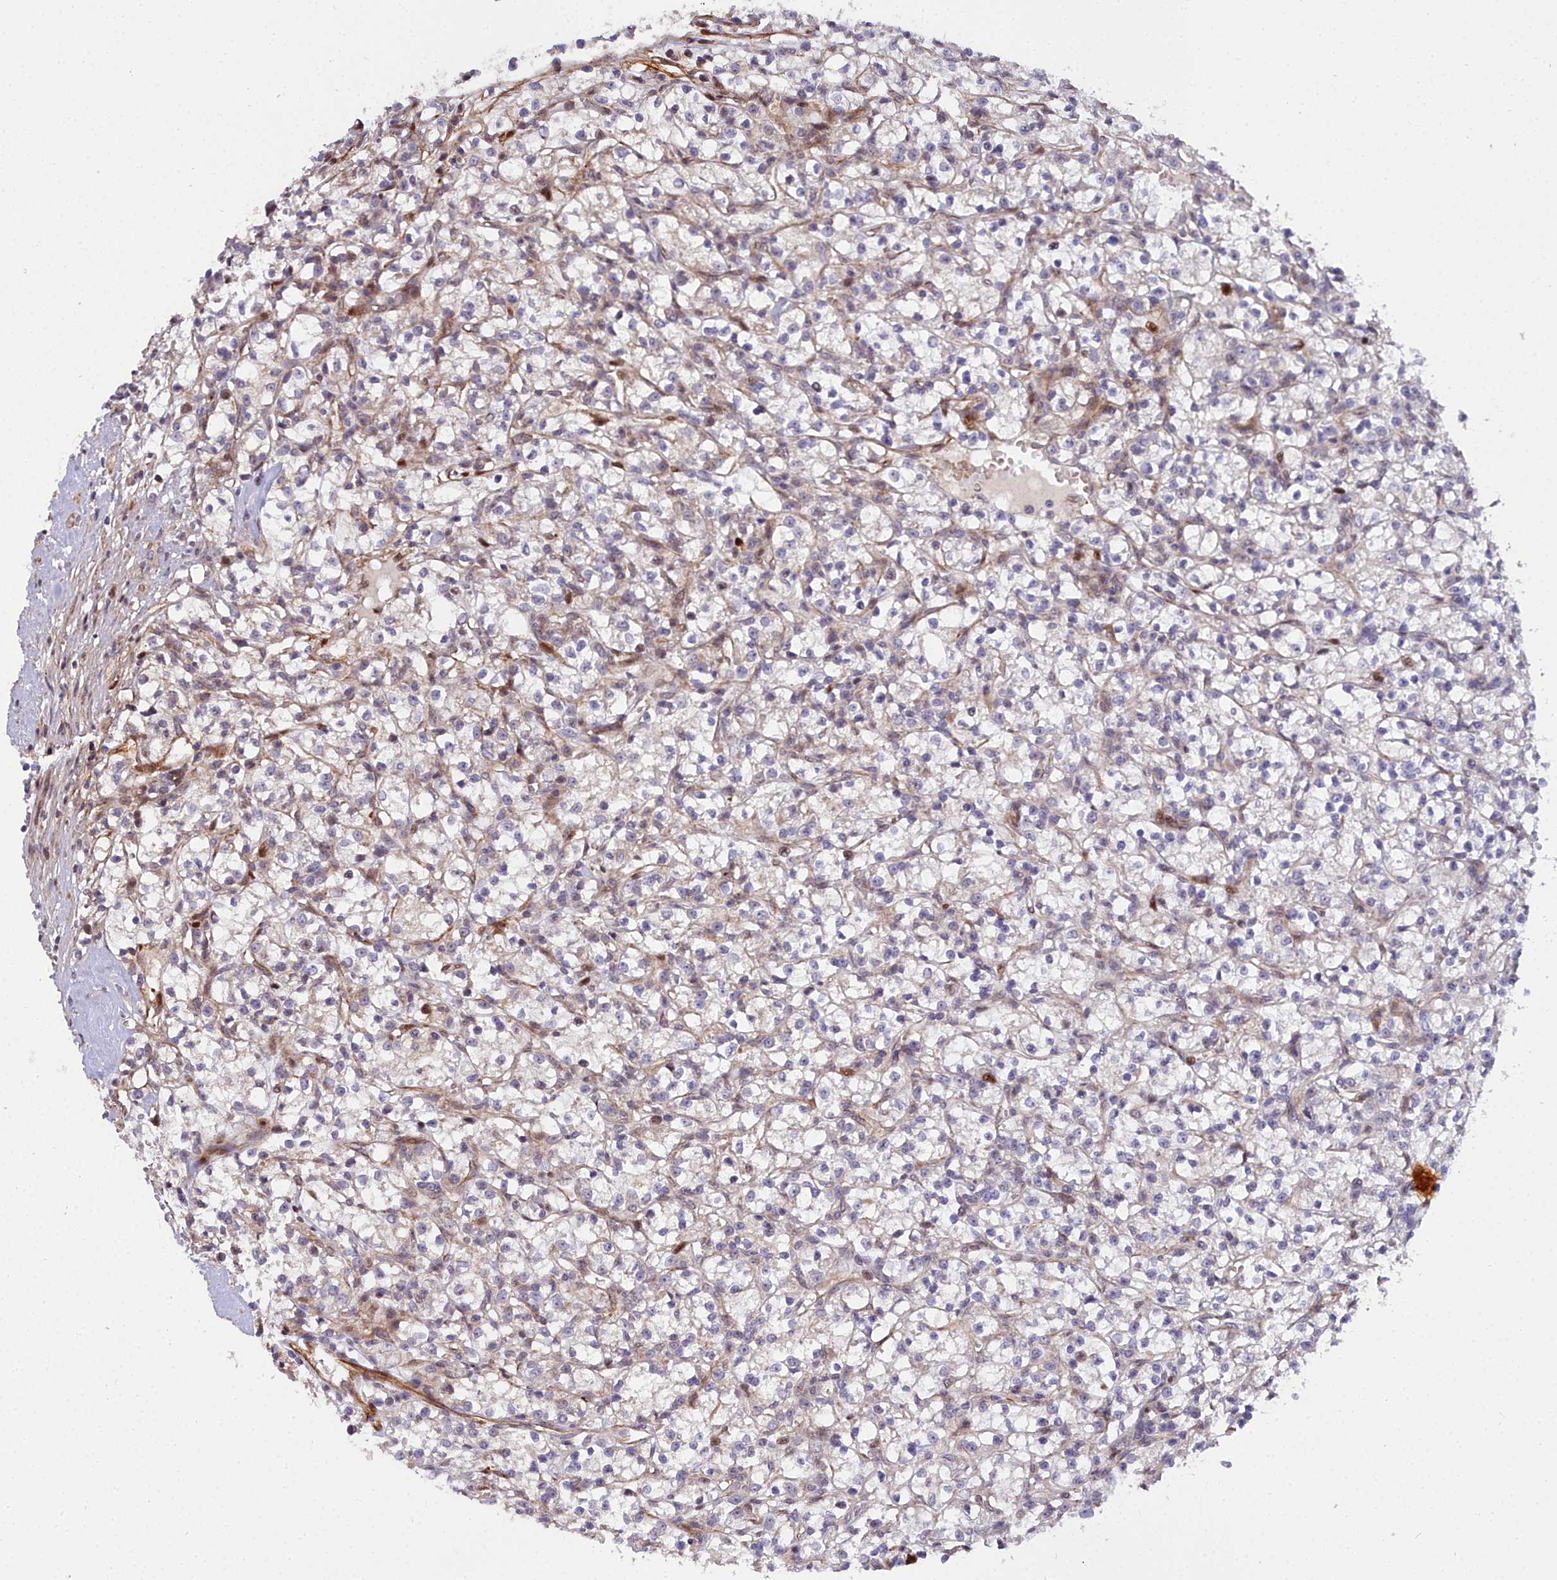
{"staining": {"intensity": "negative", "quantity": "none", "location": "none"}, "tissue": "renal cancer", "cell_type": "Tumor cells", "image_type": "cancer", "snomed": [{"axis": "morphology", "description": "Adenocarcinoma, NOS"}, {"axis": "topography", "description": "Kidney"}], "caption": "DAB immunohistochemical staining of renal adenocarcinoma displays no significant staining in tumor cells.", "gene": "MRPS11", "patient": {"sex": "female", "age": 59}}